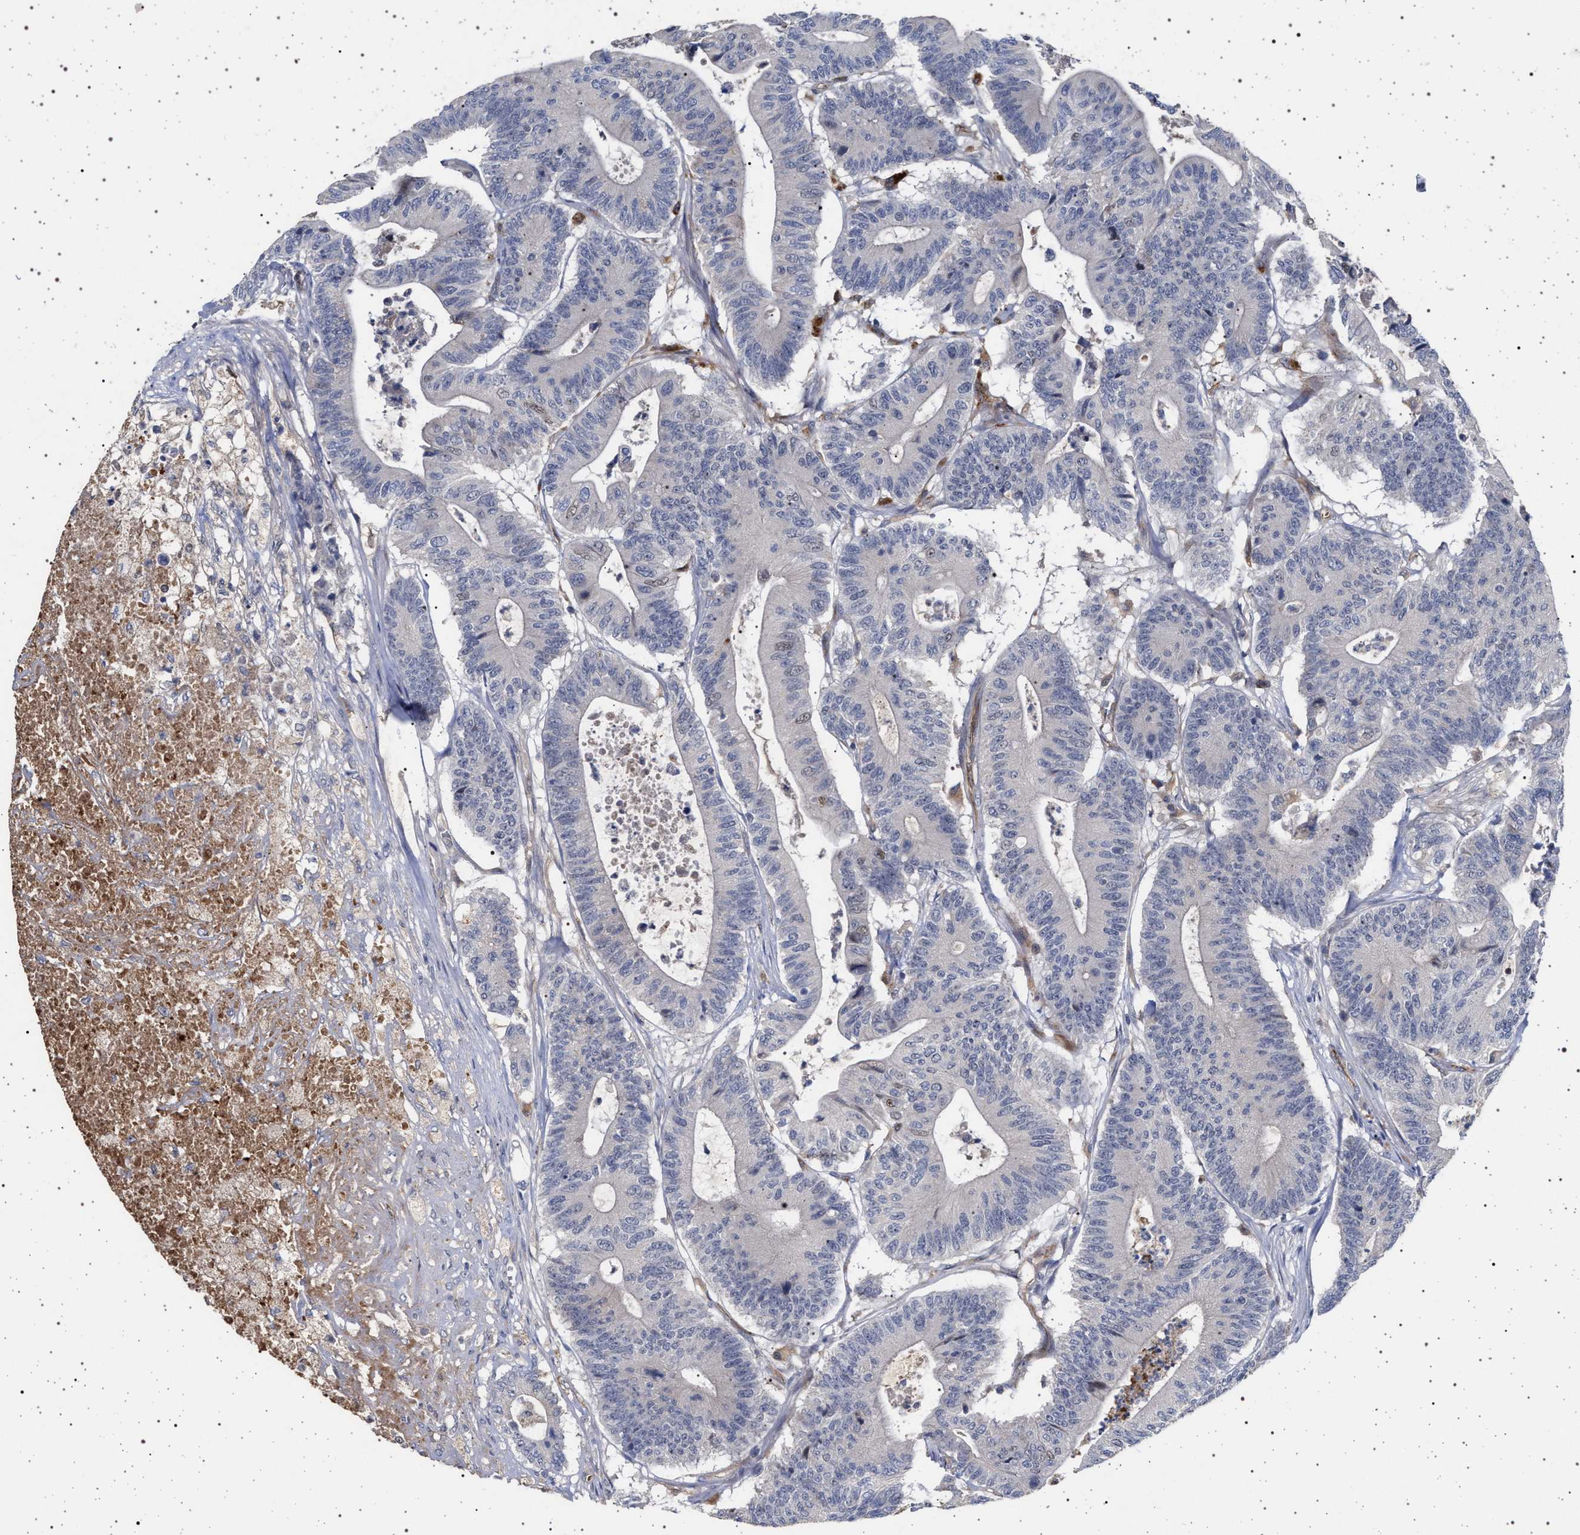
{"staining": {"intensity": "negative", "quantity": "none", "location": "none"}, "tissue": "colorectal cancer", "cell_type": "Tumor cells", "image_type": "cancer", "snomed": [{"axis": "morphology", "description": "Adenocarcinoma, NOS"}, {"axis": "topography", "description": "Colon"}], "caption": "This is an immunohistochemistry photomicrograph of colorectal cancer (adenocarcinoma). There is no staining in tumor cells.", "gene": "RBM48", "patient": {"sex": "female", "age": 84}}